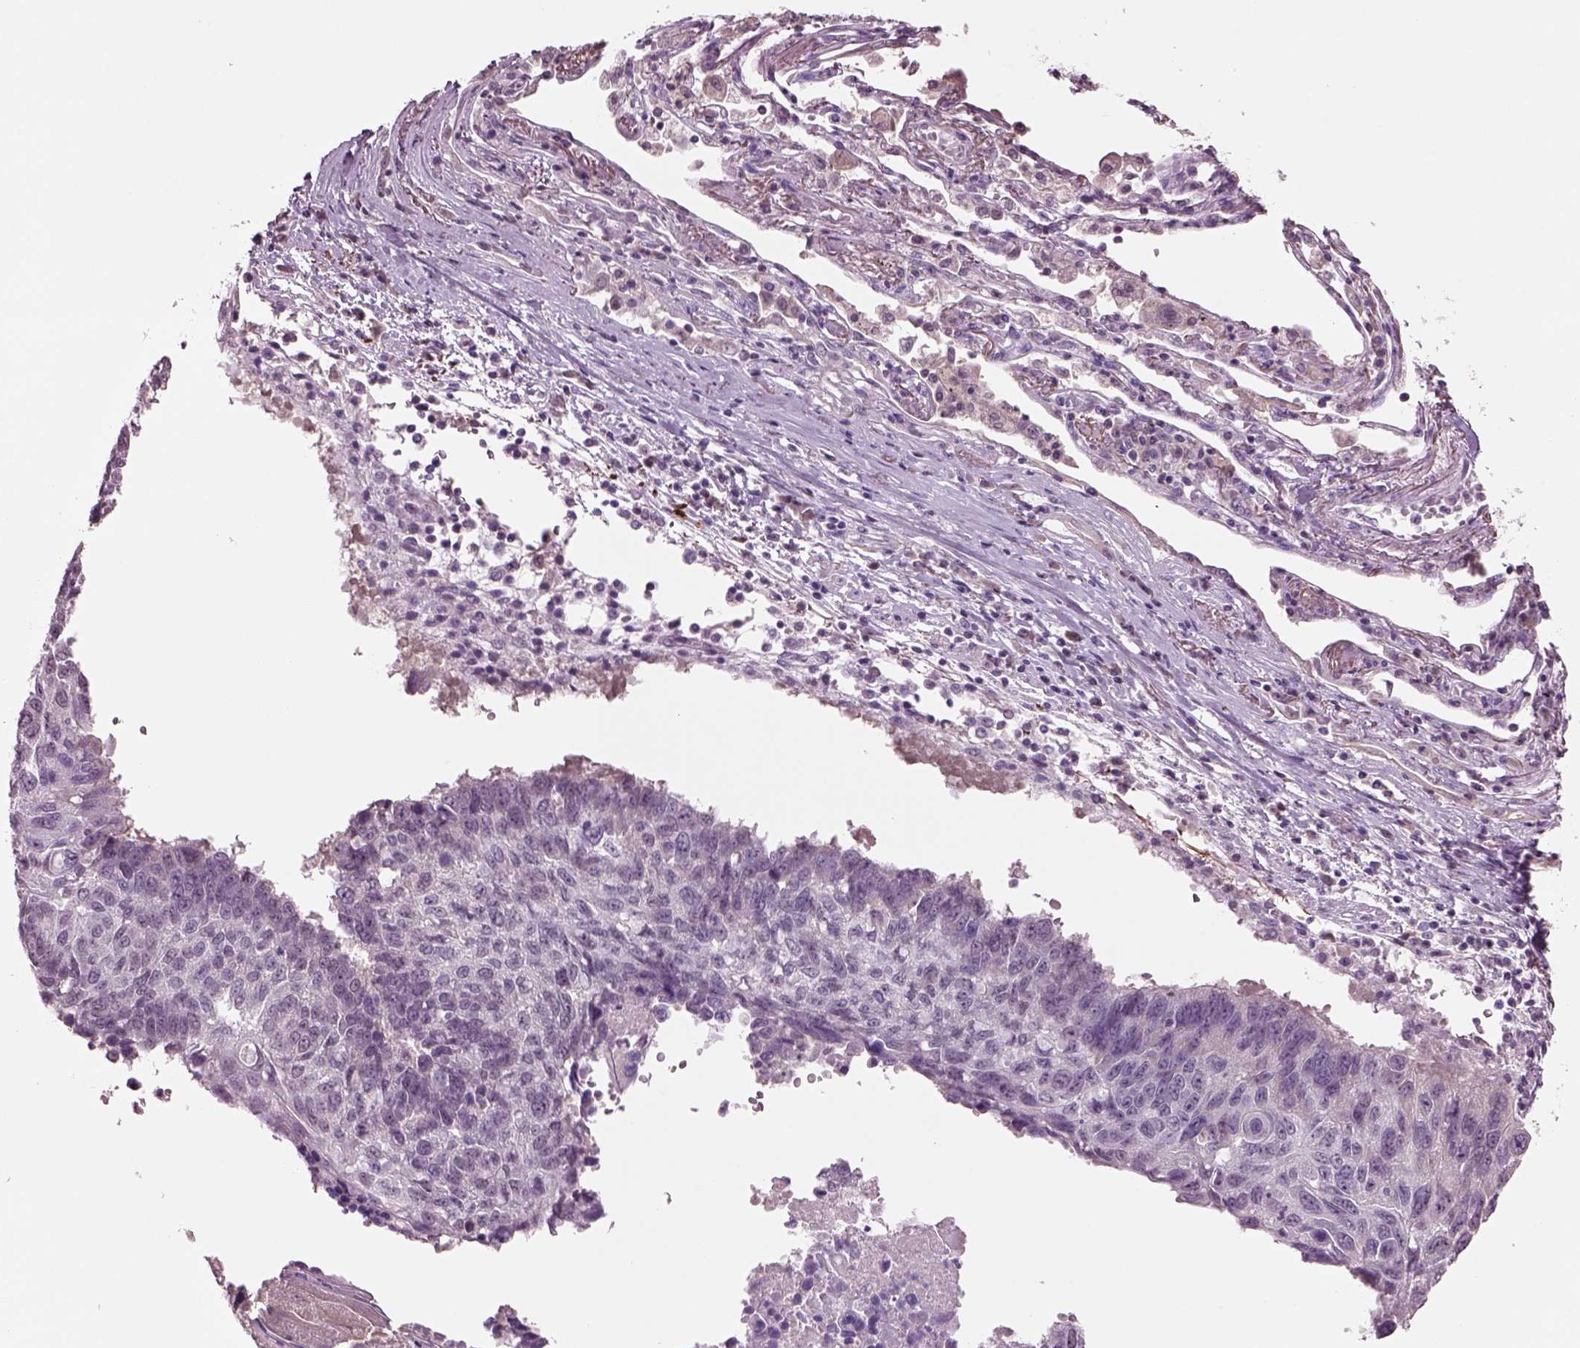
{"staining": {"intensity": "negative", "quantity": "none", "location": "none"}, "tissue": "lung cancer", "cell_type": "Tumor cells", "image_type": "cancer", "snomed": [{"axis": "morphology", "description": "Squamous cell carcinoma, NOS"}, {"axis": "topography", "description": "Lung"}], "caption": "Tumor cells are negative for brown protein staining in lung cancer. (Immunohistochemistry (ihc), brightfield microscopy, high magnification).", "gene": "SEPHS1", "patient": {"sex": "male", "age": 73}}